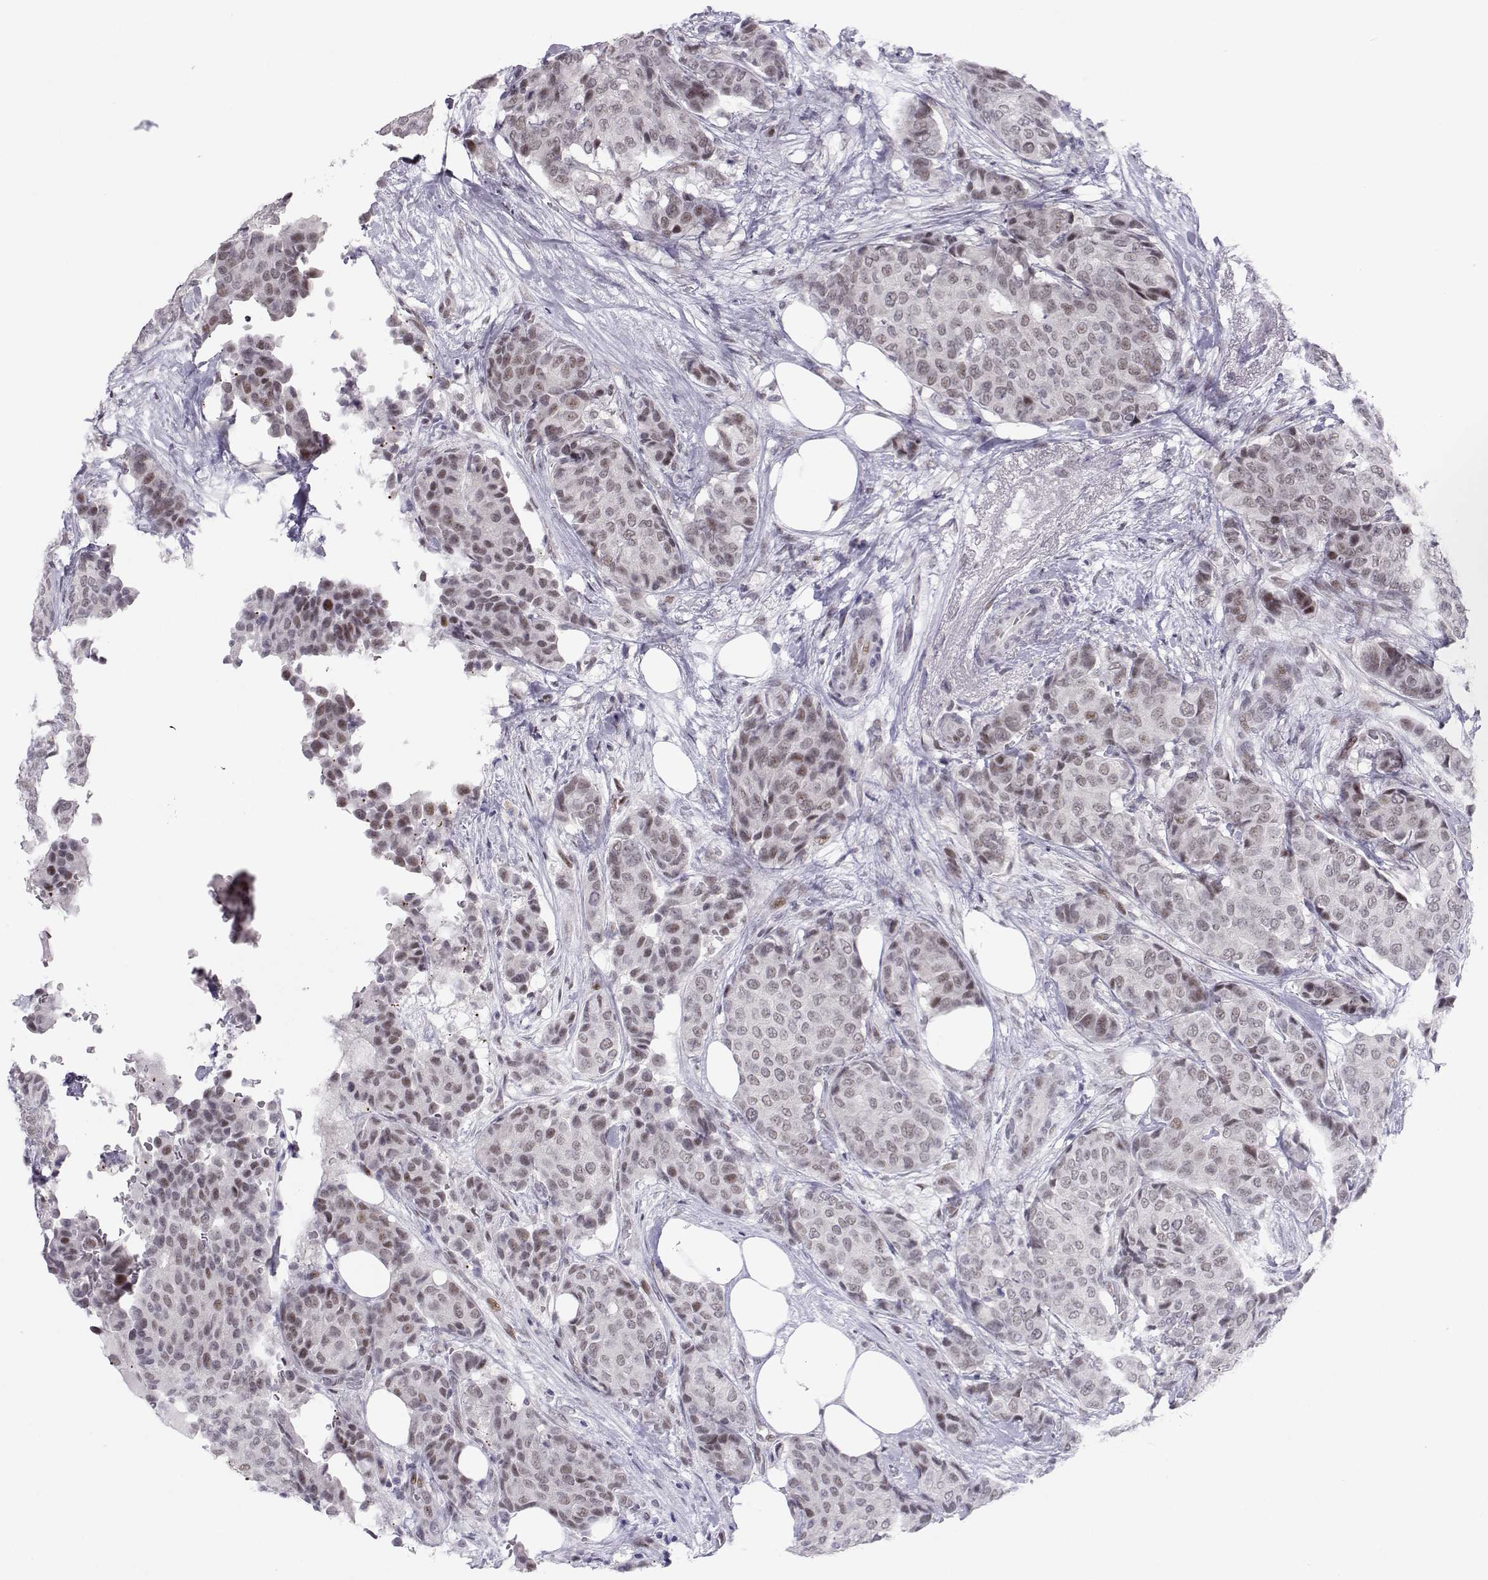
{"staining": {"intensity": "weak", "quantity": "<25%", "location": "nuclear"}, "tissue": "breast cancer", "cell_type": "Tumor cells", "image_type": "cancer", "snomed": [{"axis": "morphology", "description": "Duct carcinoma"}, {"axis": "topography", "description": "Breast"}], "caption": "This is an immunohistochemistry (IHC) image of breast cancer (infiltrating ductal carcinoma). There is no staining in tumor cells.", "gene": "SIX6", "patient": {"sex": "female", "age": 75}}